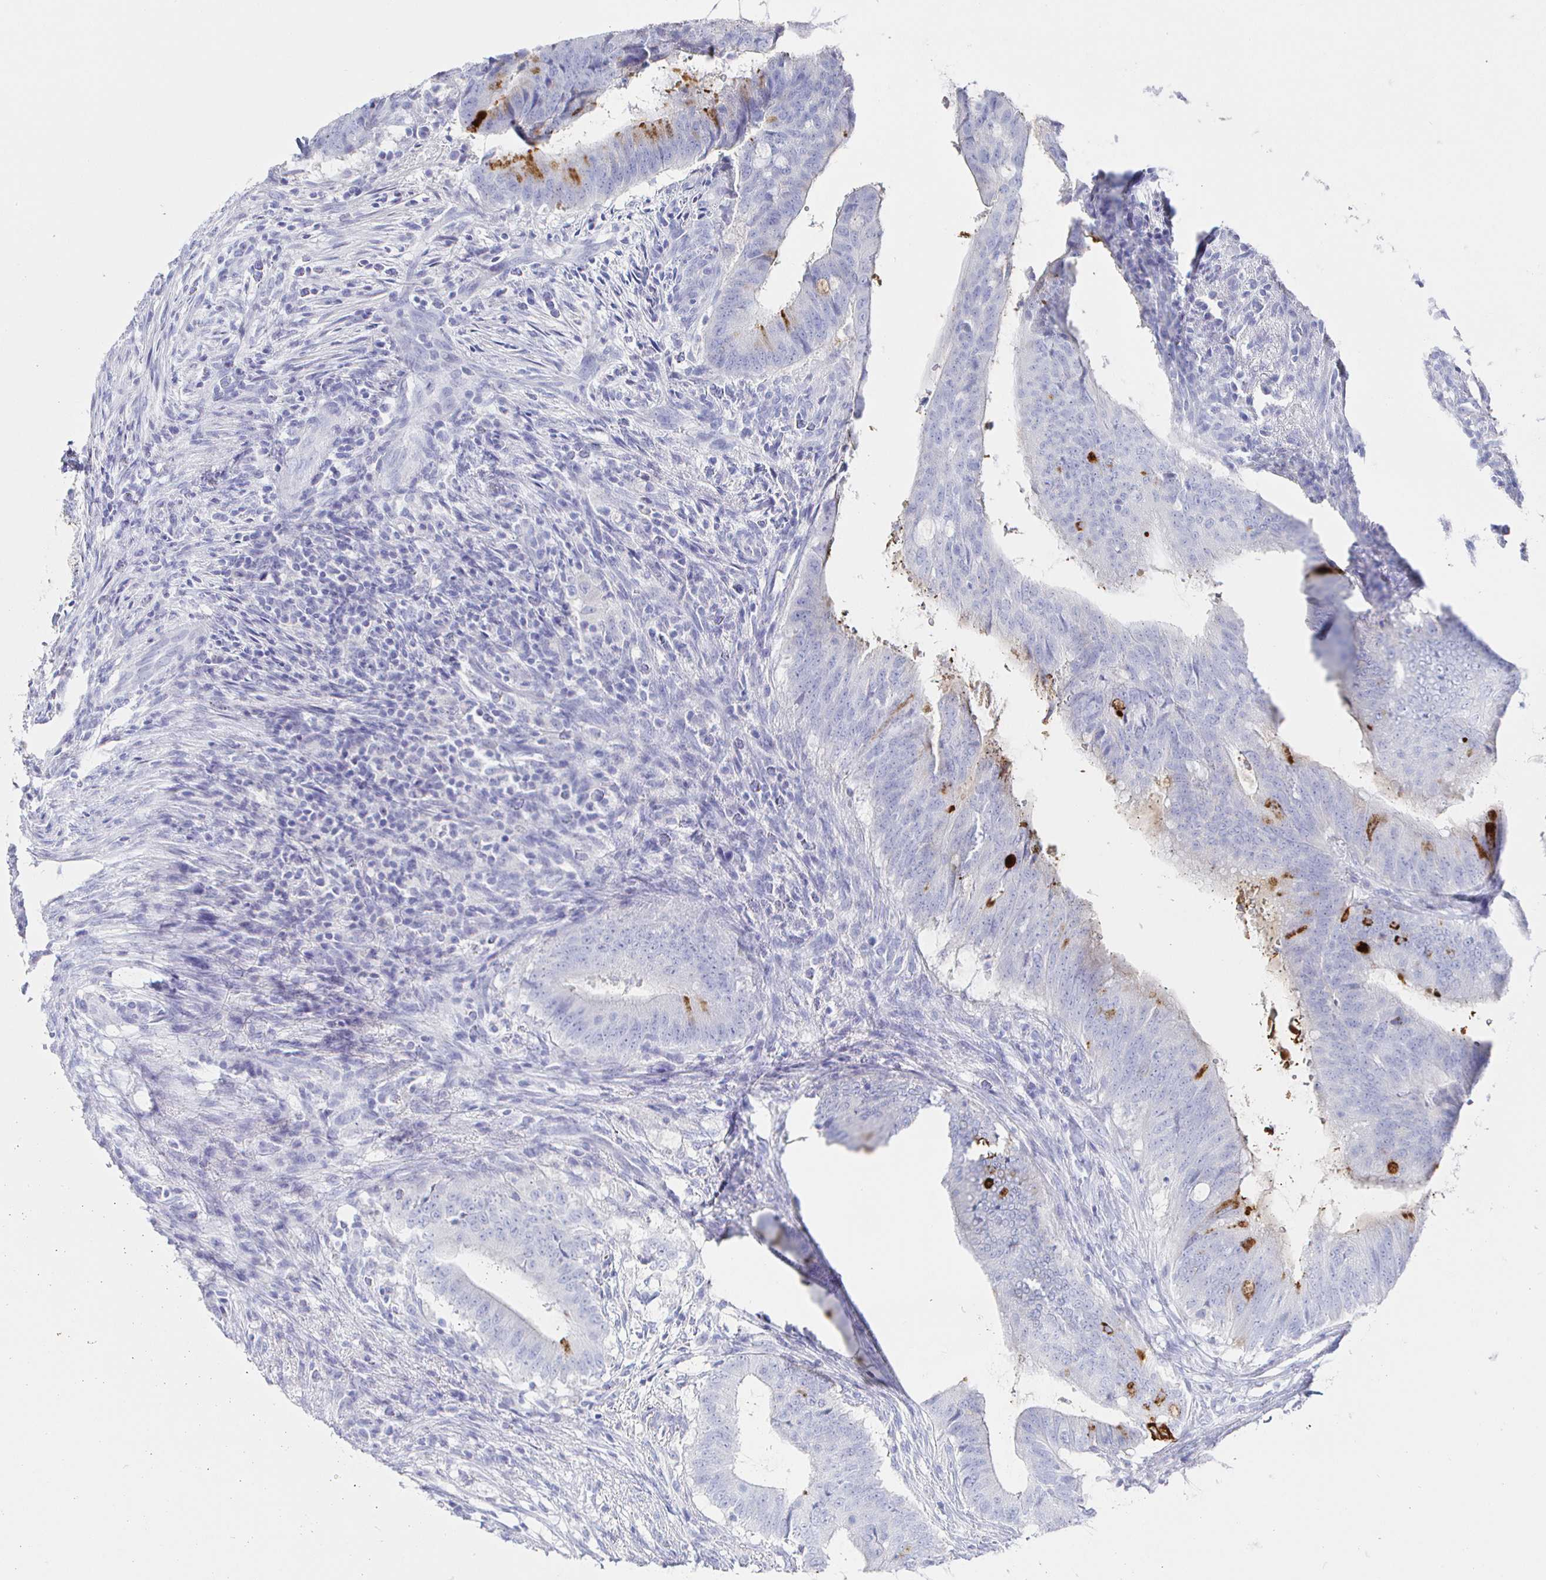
{"staining": {"intensity": "negative", "quantity": "none", "location": "none"}, "tissue": "colorectal cancer", "cell_type": "Tumor cells", "image_type": "cancer", "snomed": [{"axis": "morphology", "description": "Adenocarcinoma, NOS"}, {"axis": "topography", "description": "Colon"}], "caption": "Tumor cells show no significant expression in colorectal adenocarcinoma.", "gene": "CLCA1", "patient": {"sex": "female", "age": 43}}